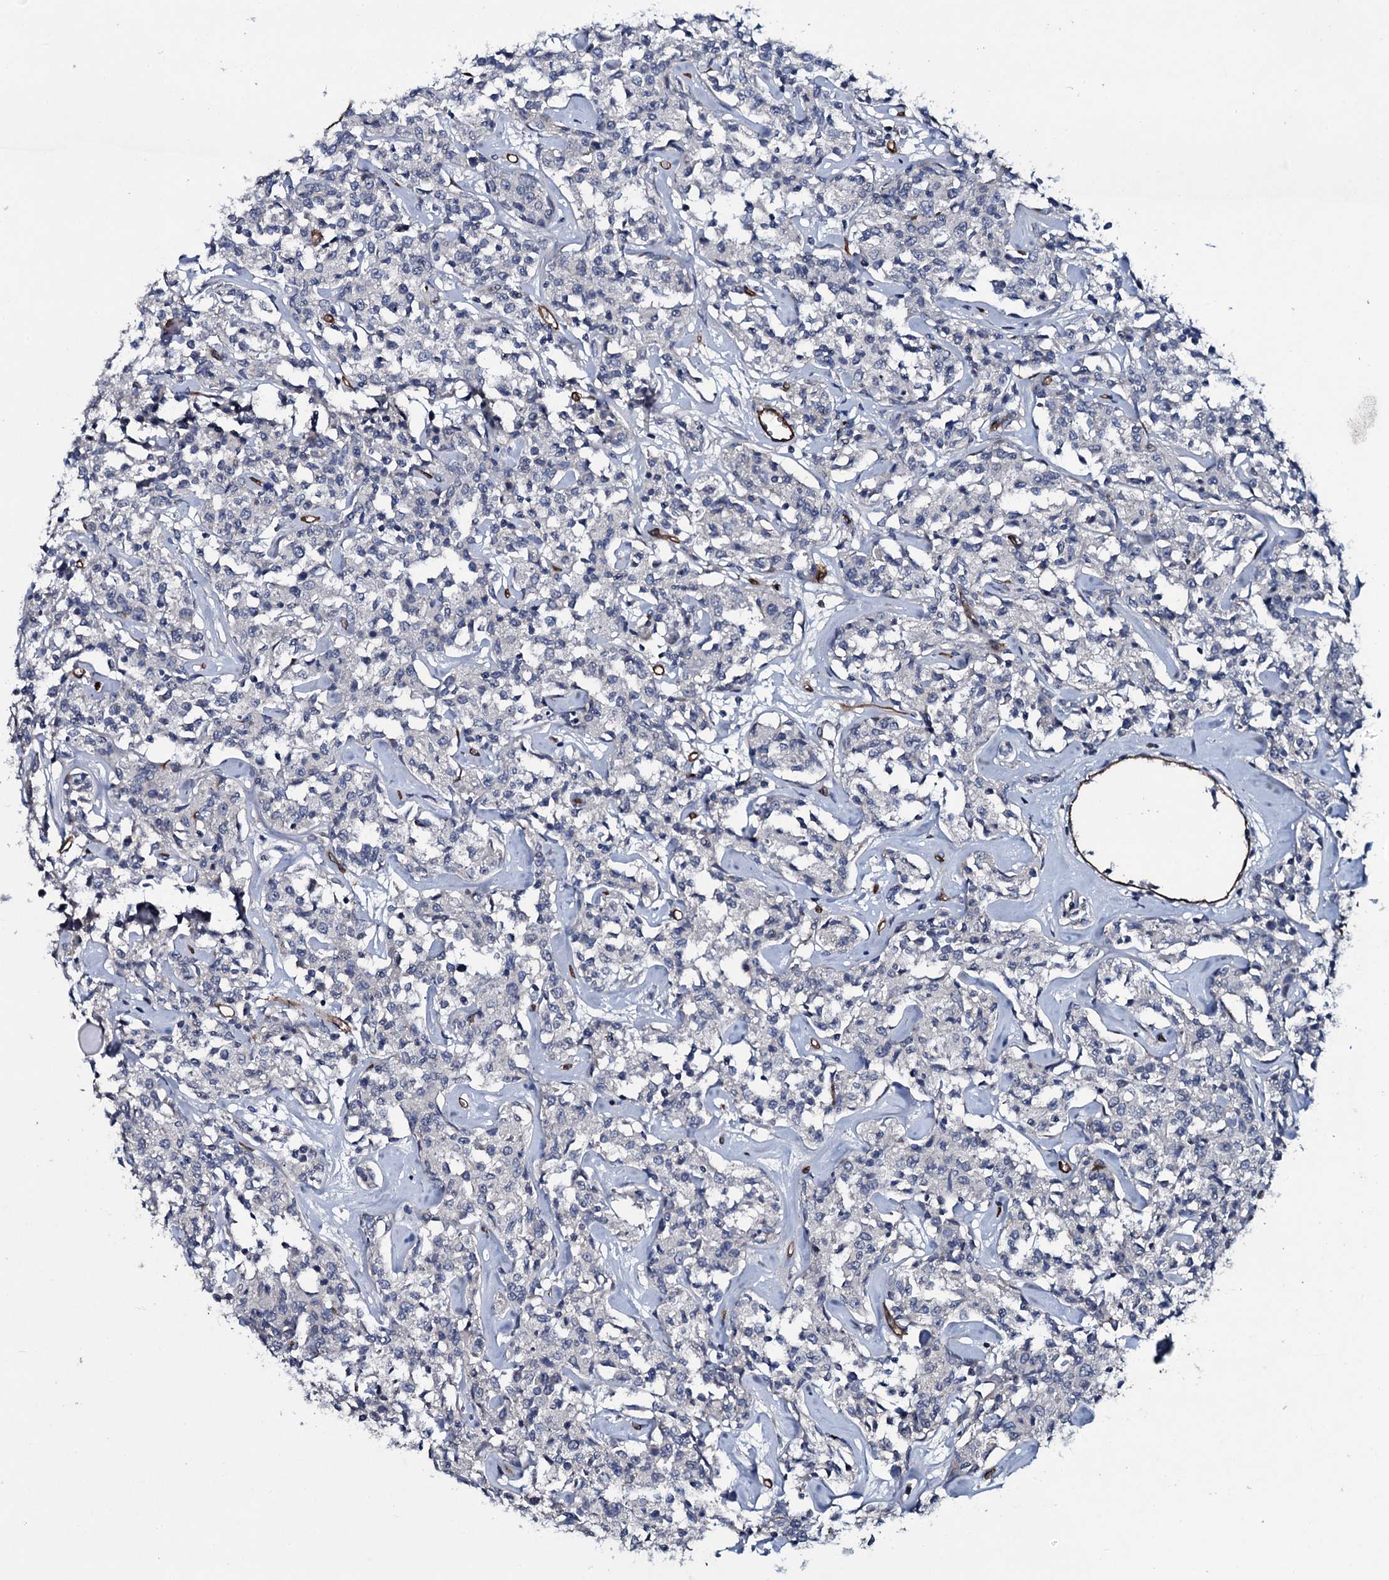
{"staining": {"intensity": "negative", "quantity": "none", "location": "none"}, "tissue": "lymphoma", "cell_type": "Tumor cells", "image_type": "cancer", "snomed": [{"axis": "morphology", "description": "Malignant lymphoma, non-Hodgkin's type, Low grade"}, {"axis": "topography", "description": "Small intestine"}], "caption": "The image reveals no staining of tumor cells in low-grade malignant lymphoma, non-Hodgkin's type. (Stains: DAB immunohistochemistry with hematoxylin counter stain, Microscopy: brightfield microscopy at high magnification).", "gene": "CLEC14A", "patient": {"sex": "female", "age": 59}}